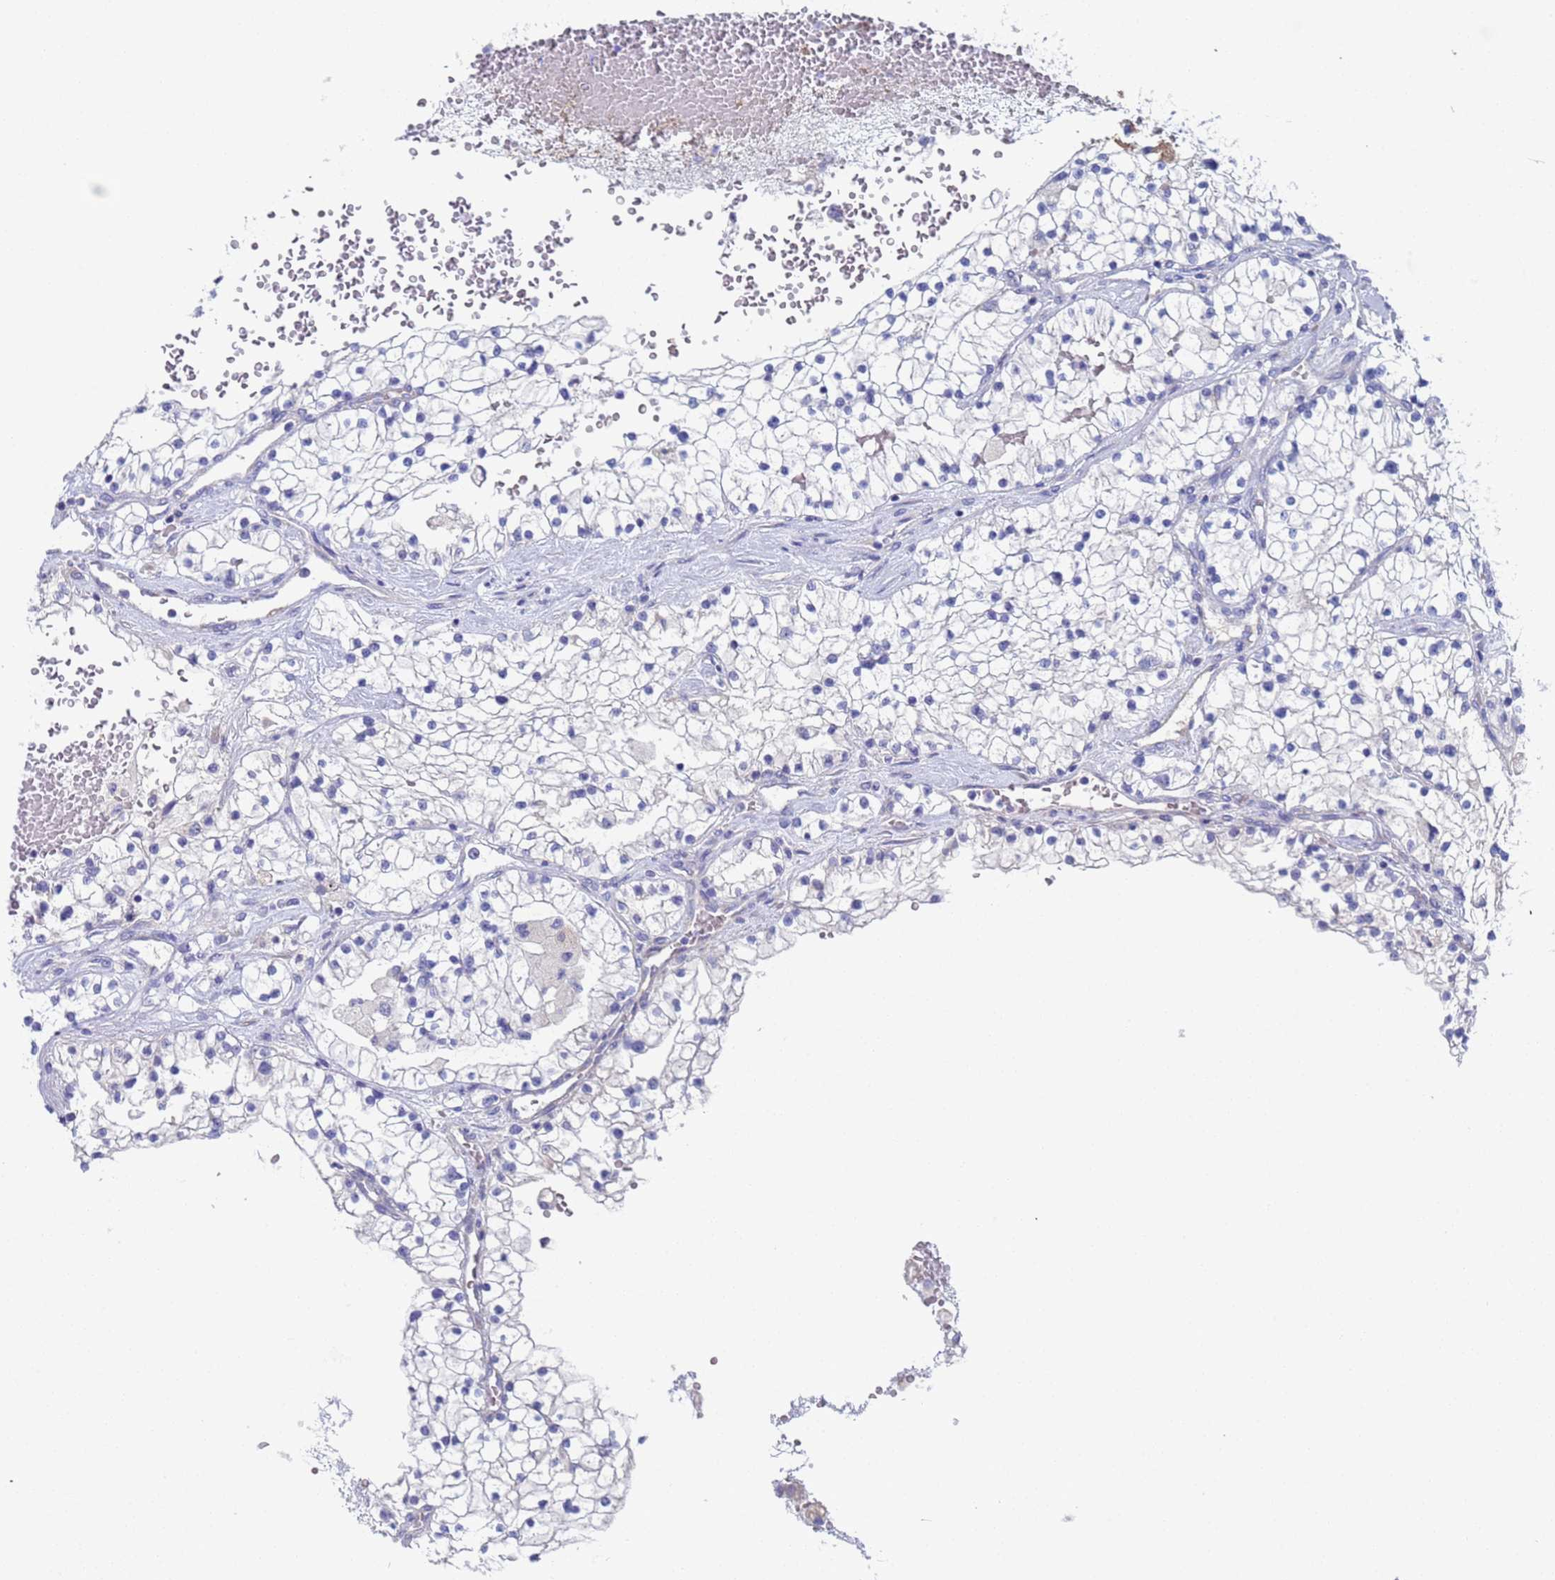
{"staining": {"intensity": "negative", "quantity": "none", "location": "none"}, "tissue": "renal cancer", "cell_type": "Tumor cells", "image_type": "cancer", "snomed": [{"axis": "morphology", "description": "Normal tissue, NOS"}, {"axis": "morphology", "description": "Adenocarcinoma, NOS"}, {"axis": "topography", "description": "Kidney"}], "caption": "A micrograph of human renal cancer is negative for staining in tumor cells. (Stains: DAB immunohistochemistry with hematoxylin counter stain, Microscopy: brightfield microscopy at high magnification).", "gene": "PET117", "patient": {"sex": "male", "age": 68}}